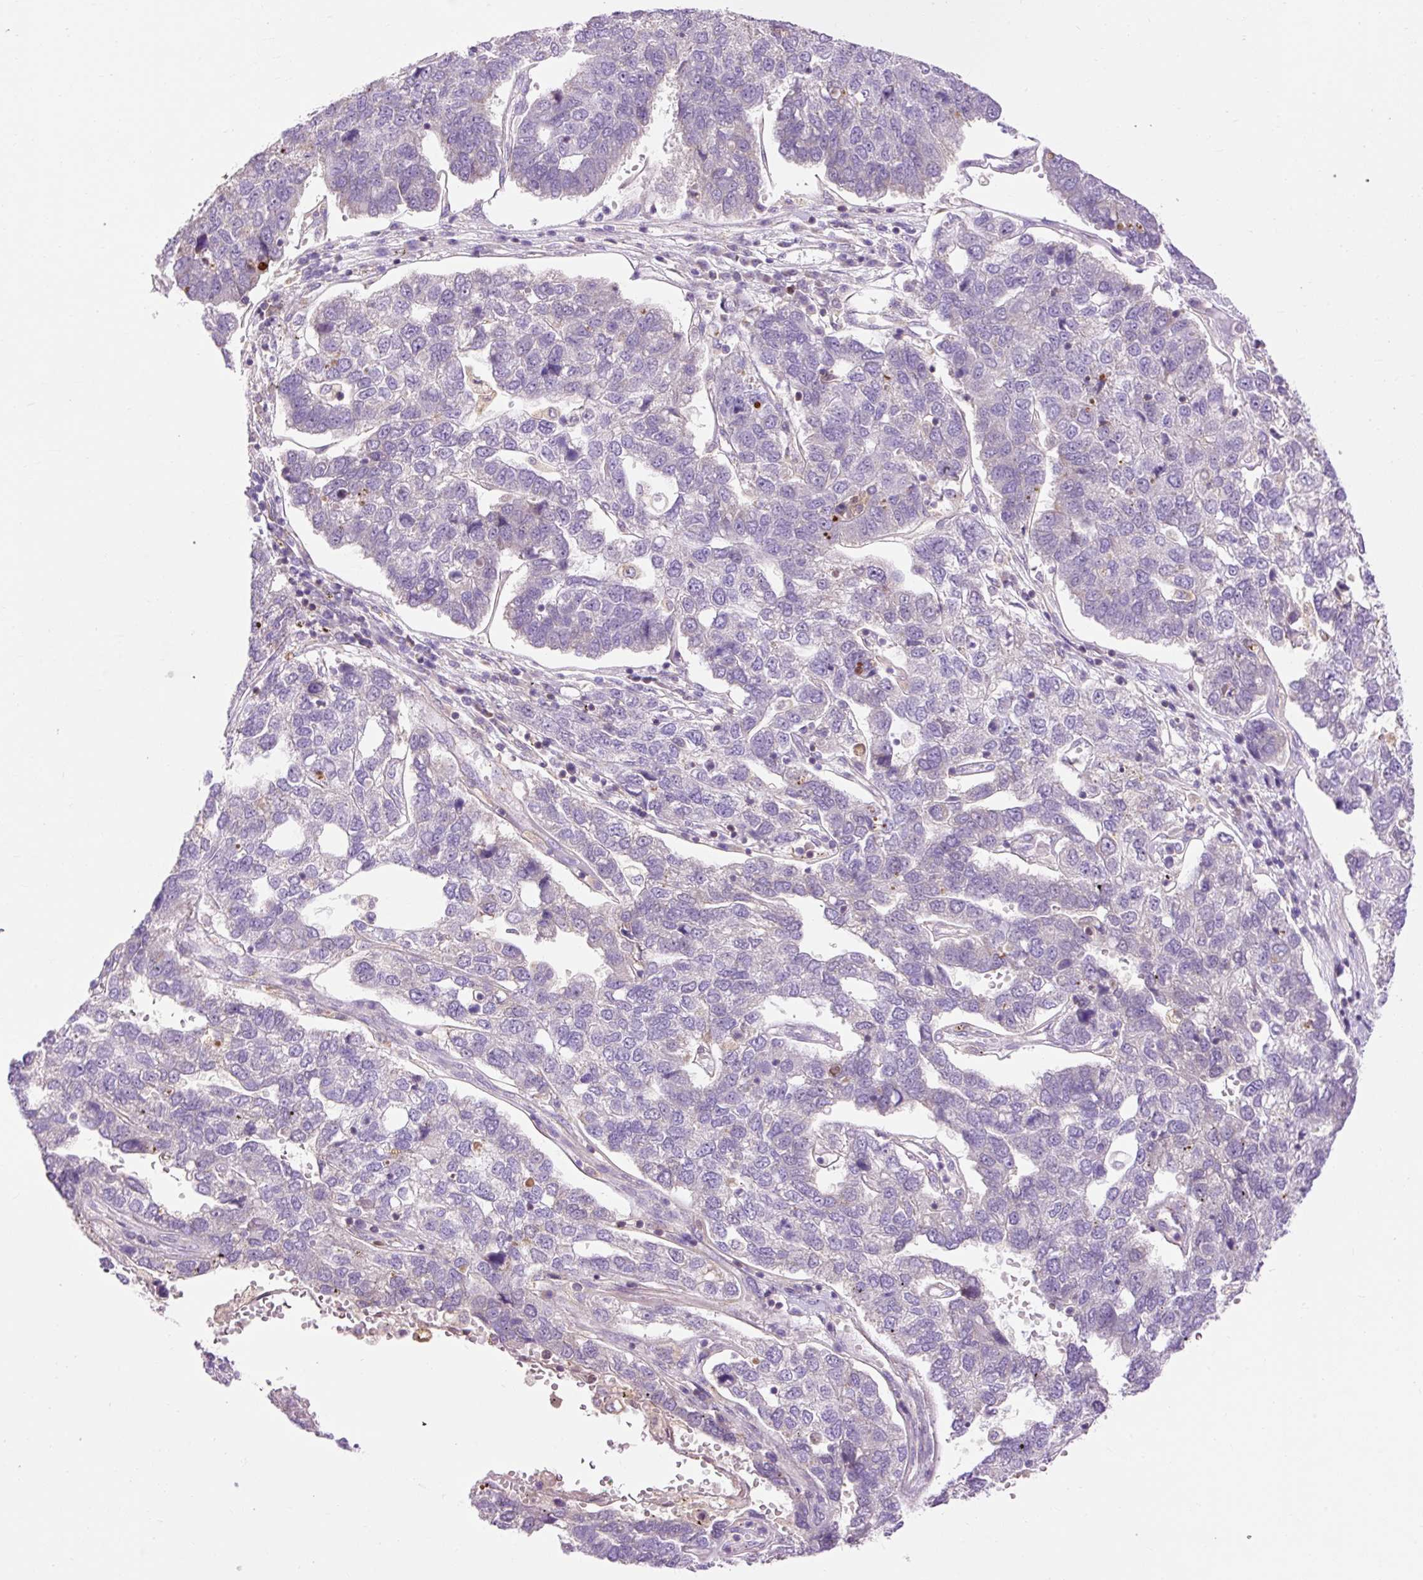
{"staining": {"intensity": "negative", "quantity": "none", "location": "none"}, "tissue": "pancreatic cancer", "cell_type": "Tumor cells", "image_type": "cancer", "snomed": [{"axis": "morphology", "description": "Adenocarcinoma, NOS"}, {"axis": "topography", "description": "Pancreas"}], "caption": "This is an IHC histopathology image of human pancreatic cancer (adenocarcinoma). There is no positivity in tumor cells.", "gene": "CD83", "patient": {"sex": "female", "age": 61}}